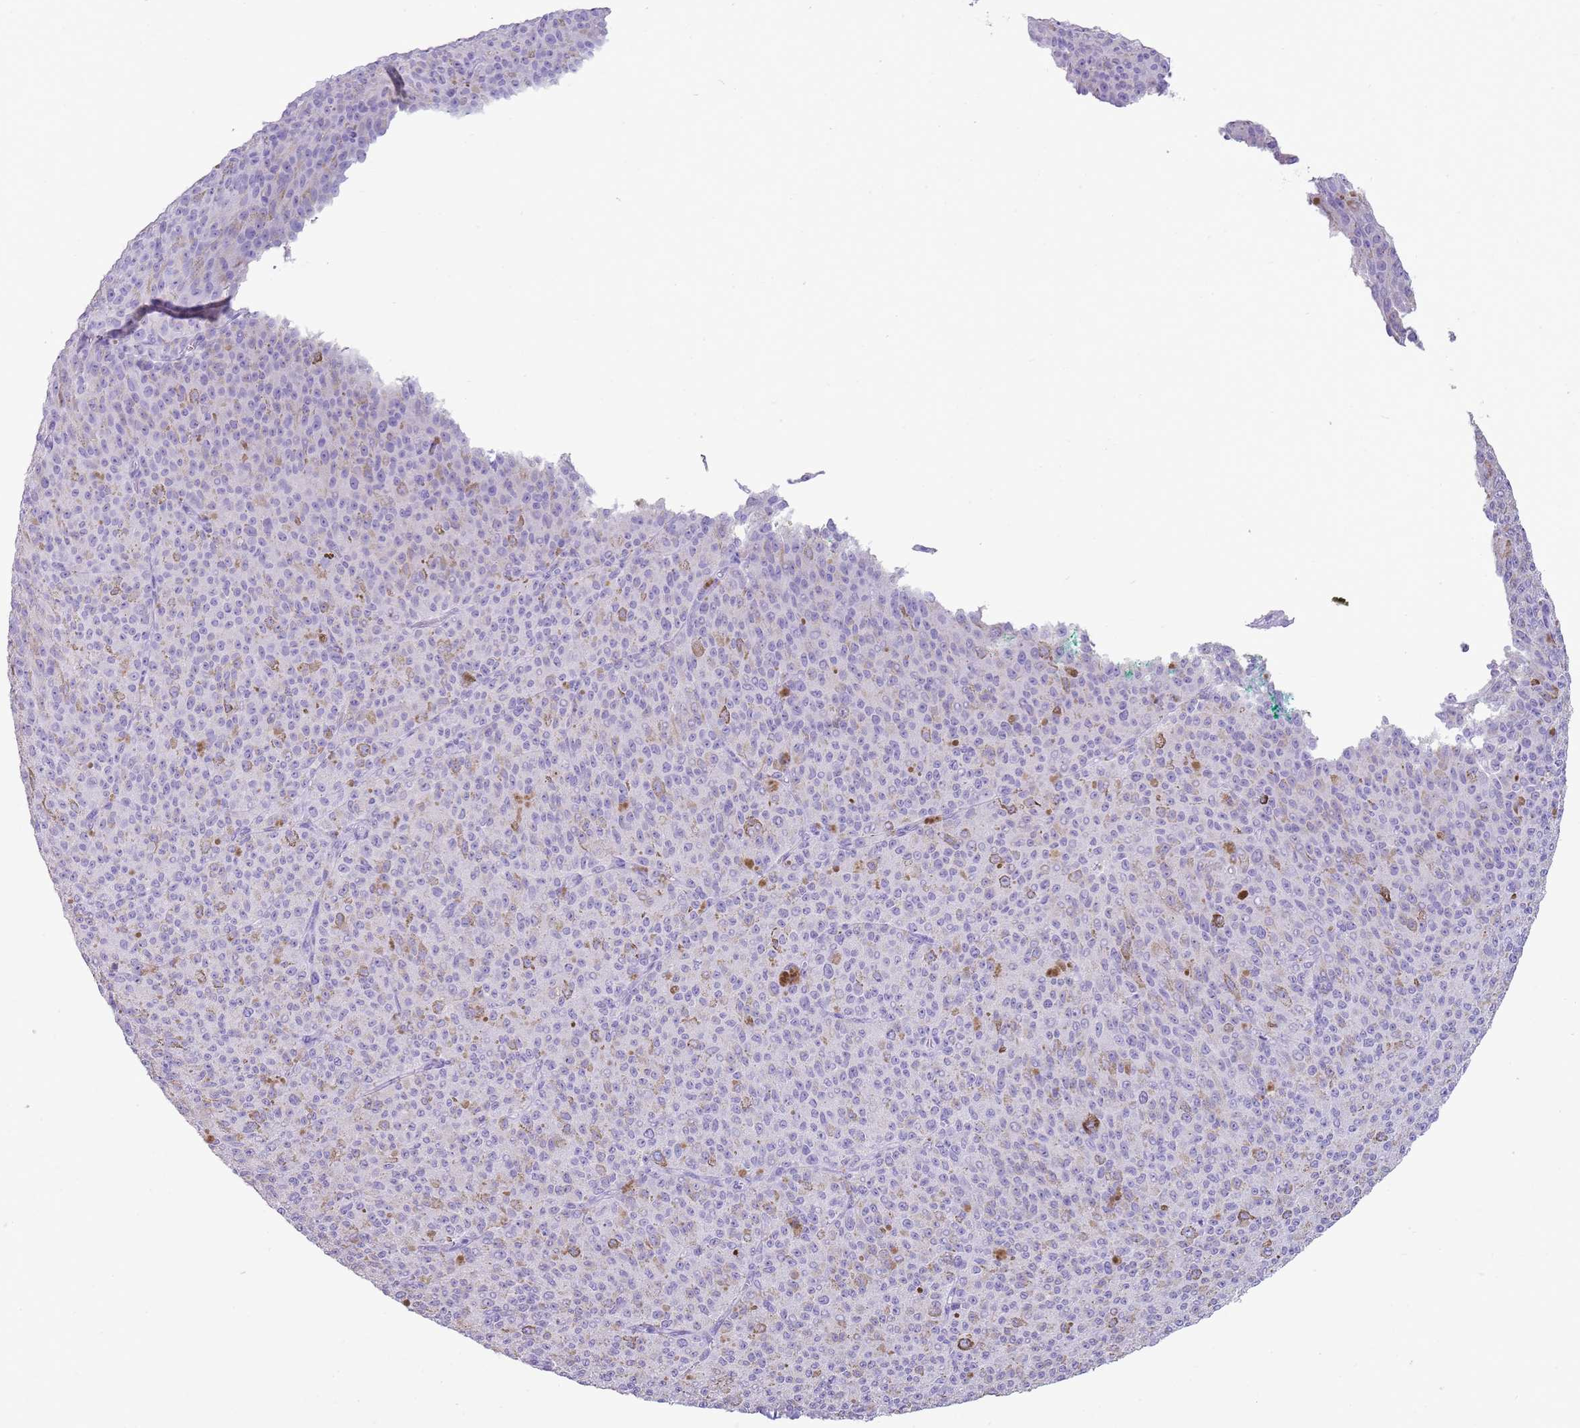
{"staining": {"intensity": "negative", "quantity": "none", "location": "none"}, "tissue": "melanoma", "cell_type": "Tumor cells", "image_type": "cancer", "snomed": [{"axis": "morphology", "description": "Malignant melanoma, NOS"}, {"axis": "topography", "description": "Skin"}], "caption": "DAB (3,3'-diaminobenzidine) immunohistochemical staining of human malignant melanoma shows no significant expression in tumor cells.", "gene": "NBPF3", "patient": {"sex": "female", "age": 52}}